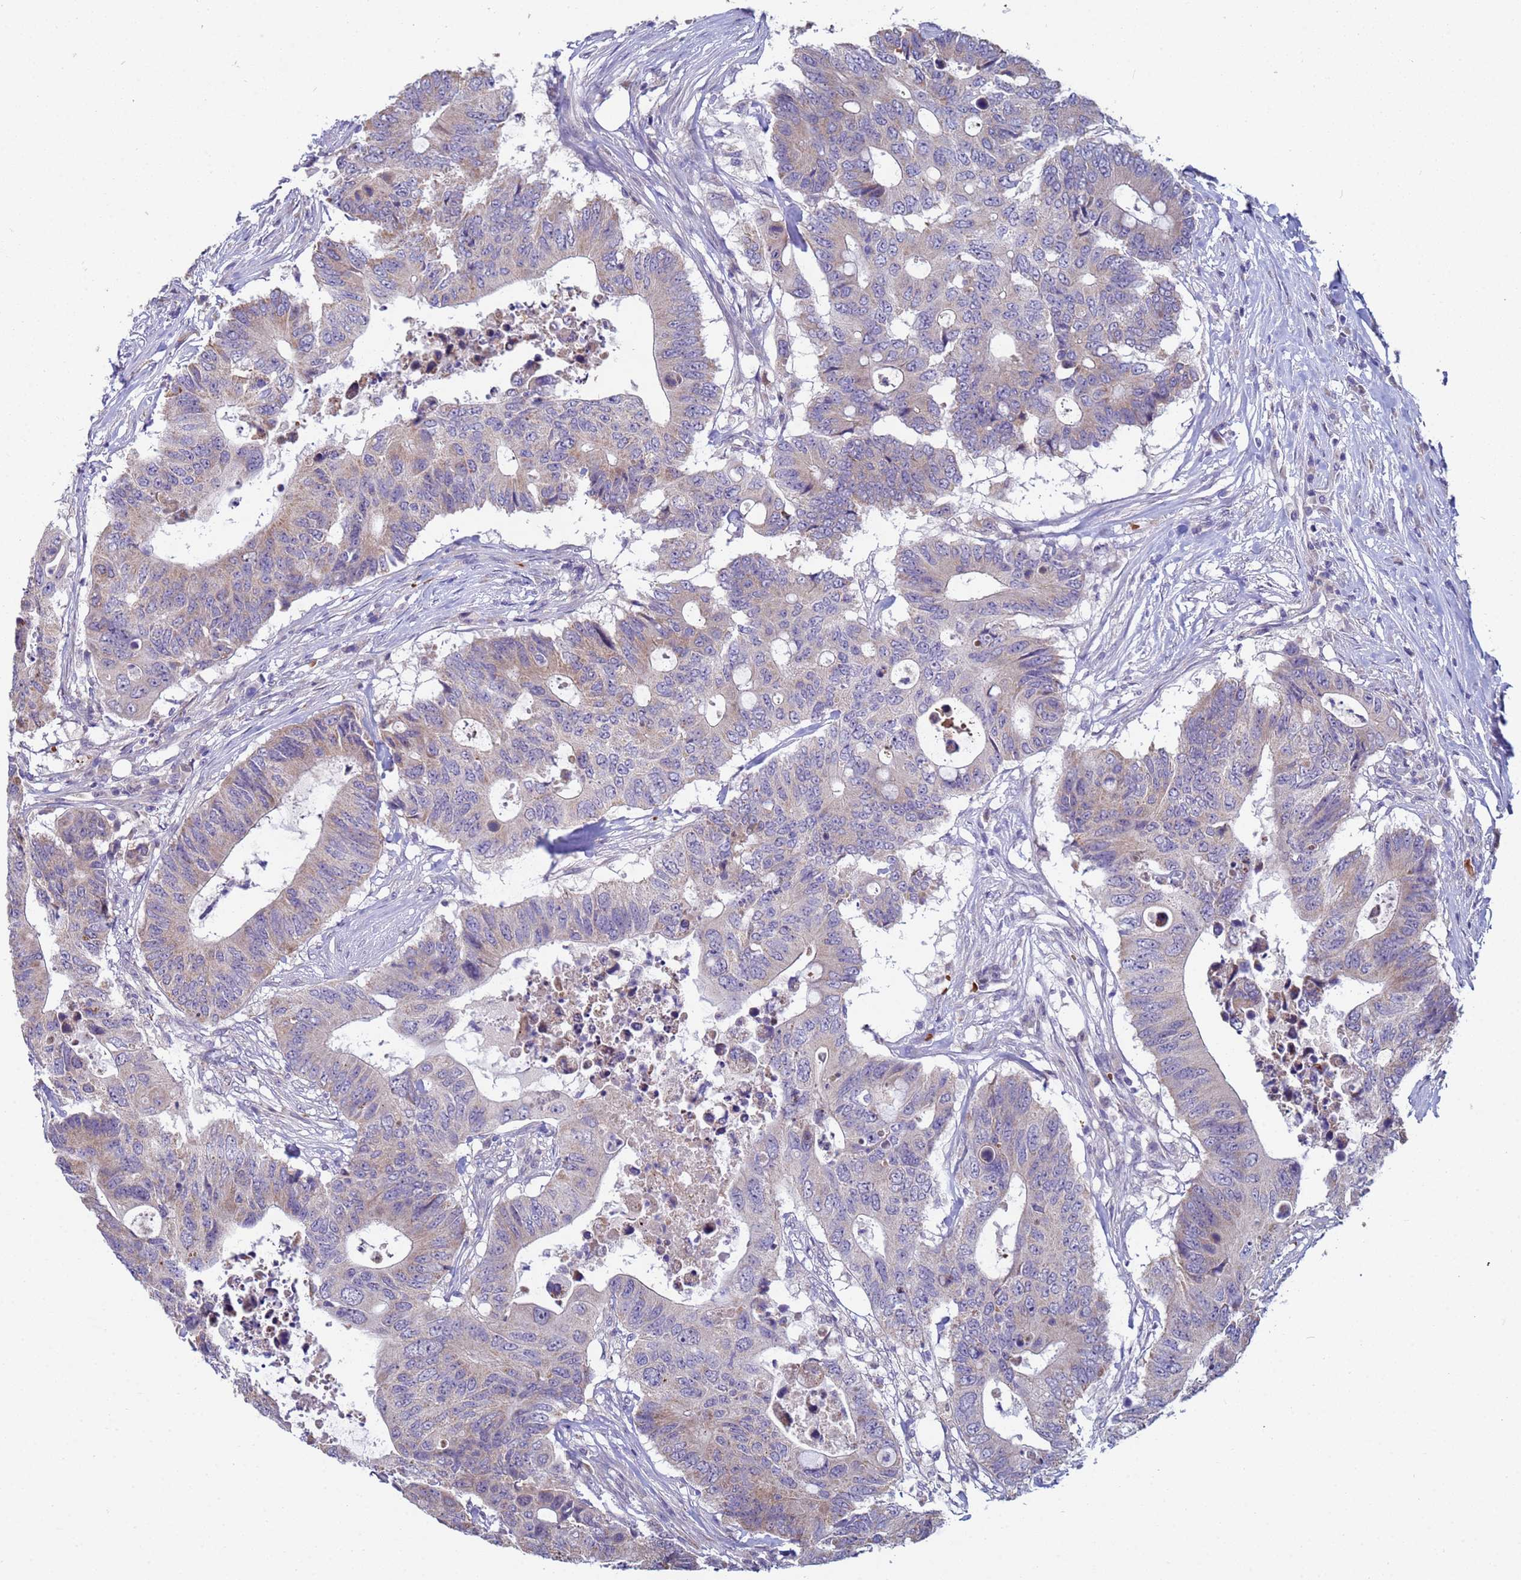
{"staining": {"intensity": "weak", "quantity": "<25%", "location": "cytoplasmic/membranous"}, "tissue": "colorectal cancer", "cell_type": "Tumor cells", "image_type": "cancer", "snomed": [{"axis": "morphology", "description": "Adenocarcinoma, NOS"}, {"axis": "topography", "description": "Colon"}], "caption": "This photomicrograph is of colorectal adenocarcinoma stained with immunohistochemistry (IHC) to label a protein in brown with the nuclei are counter-stained blue. There is no staining in tumor cells. (DAB immunohistochemistry (IHC) visualized using brightfield microscopy, high magnification).", "gene": "CLHC1", "patient": {"sex": "male", "age": 71}}